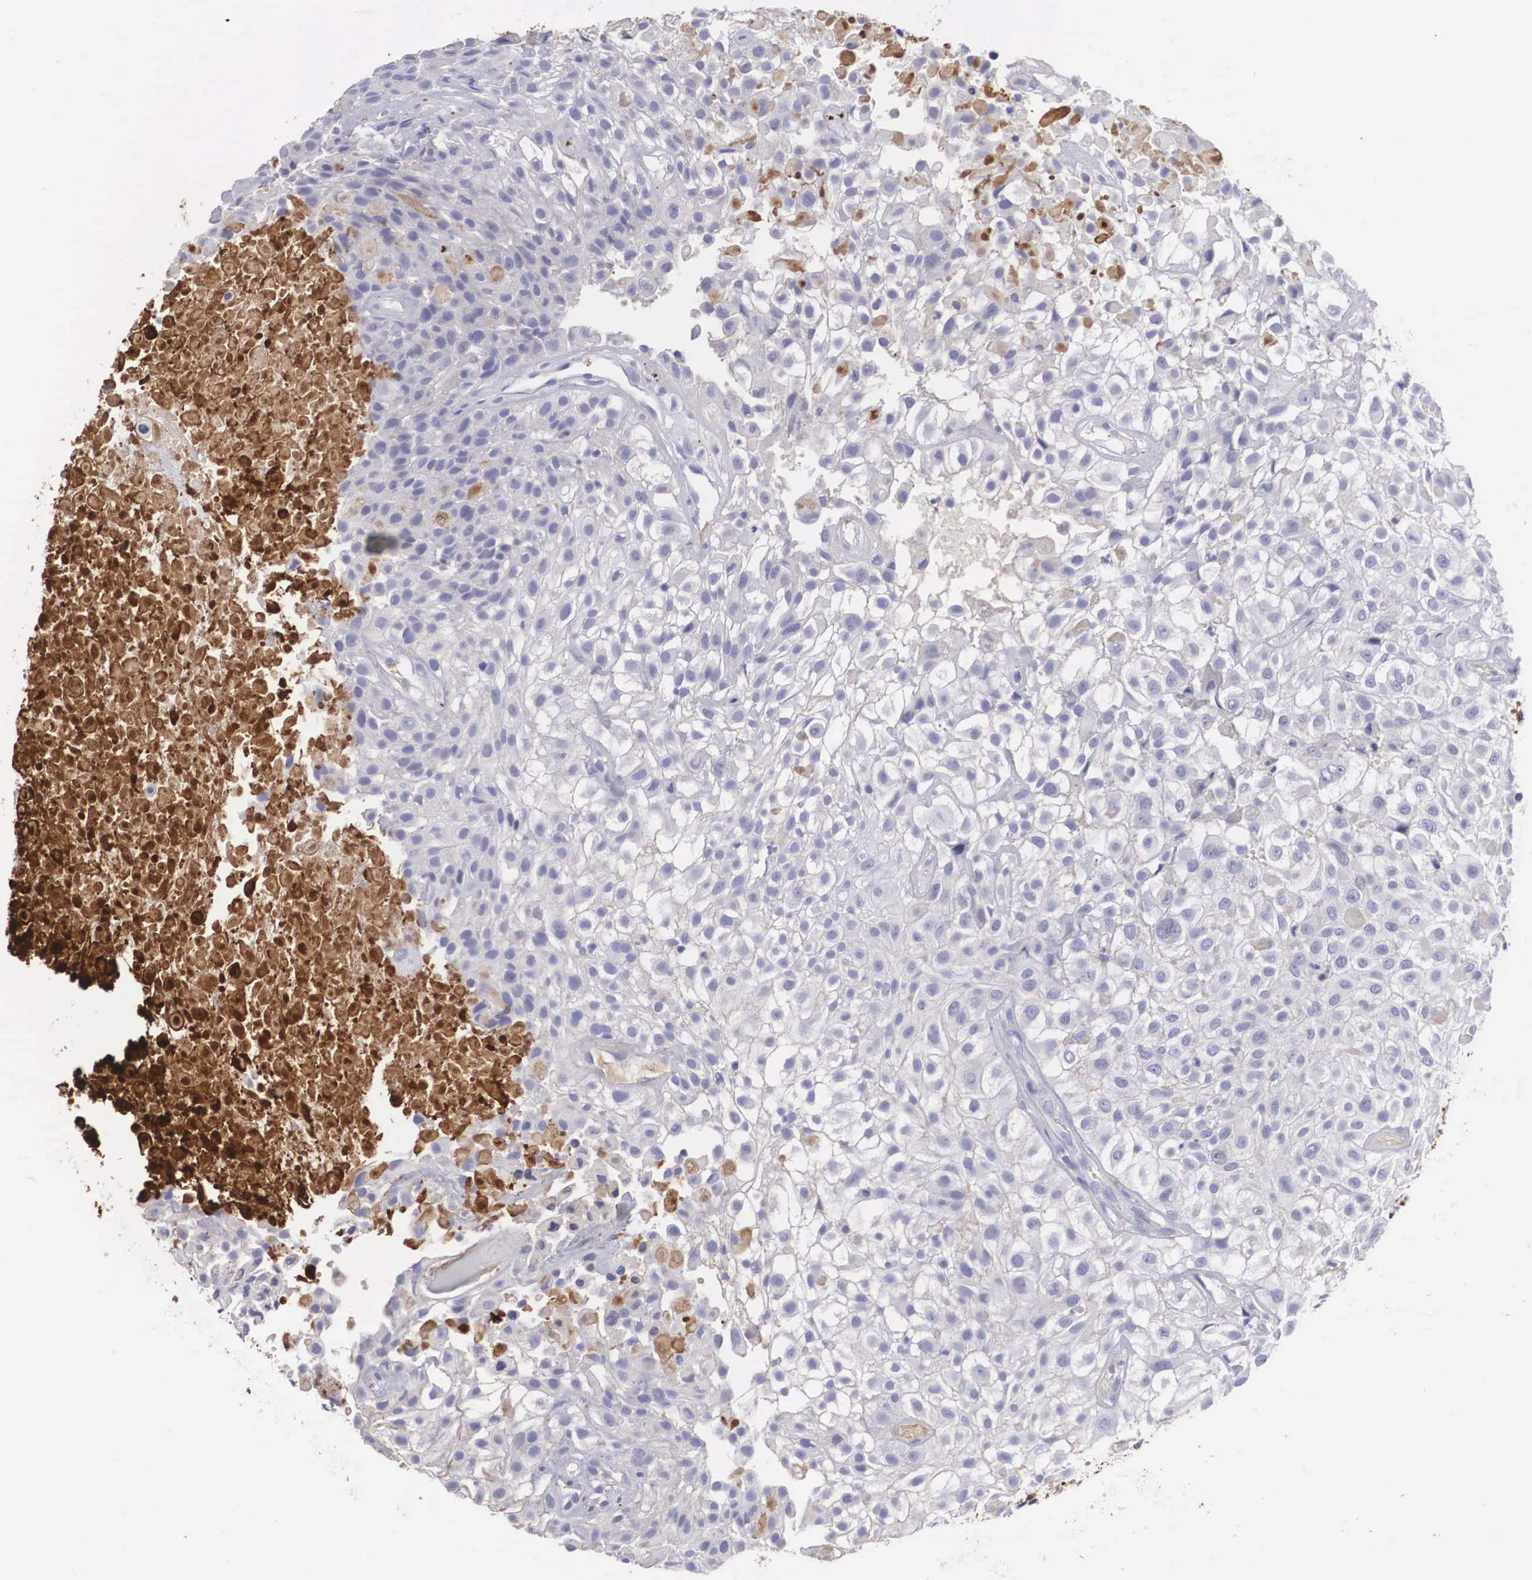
{"staining": {"intensity": "negative", "quantity": "none", "location": "none"}, "tissue": "urothelial cancer", "cell_type": "Tumor cells", "image_type": "cancer", "snomed": [{"axis": "morphology", "description": "Urothelial carcinoma, High grade"}, {"axis": "topography", "description": "Urinary bladder"}], "caption": "This is an immunohistochemistry image of high-grade urothelial carcinoma. There is no positivity in tumor cells.", "gene": "CLU", "patient": {"sex": "male", "age": 56}}